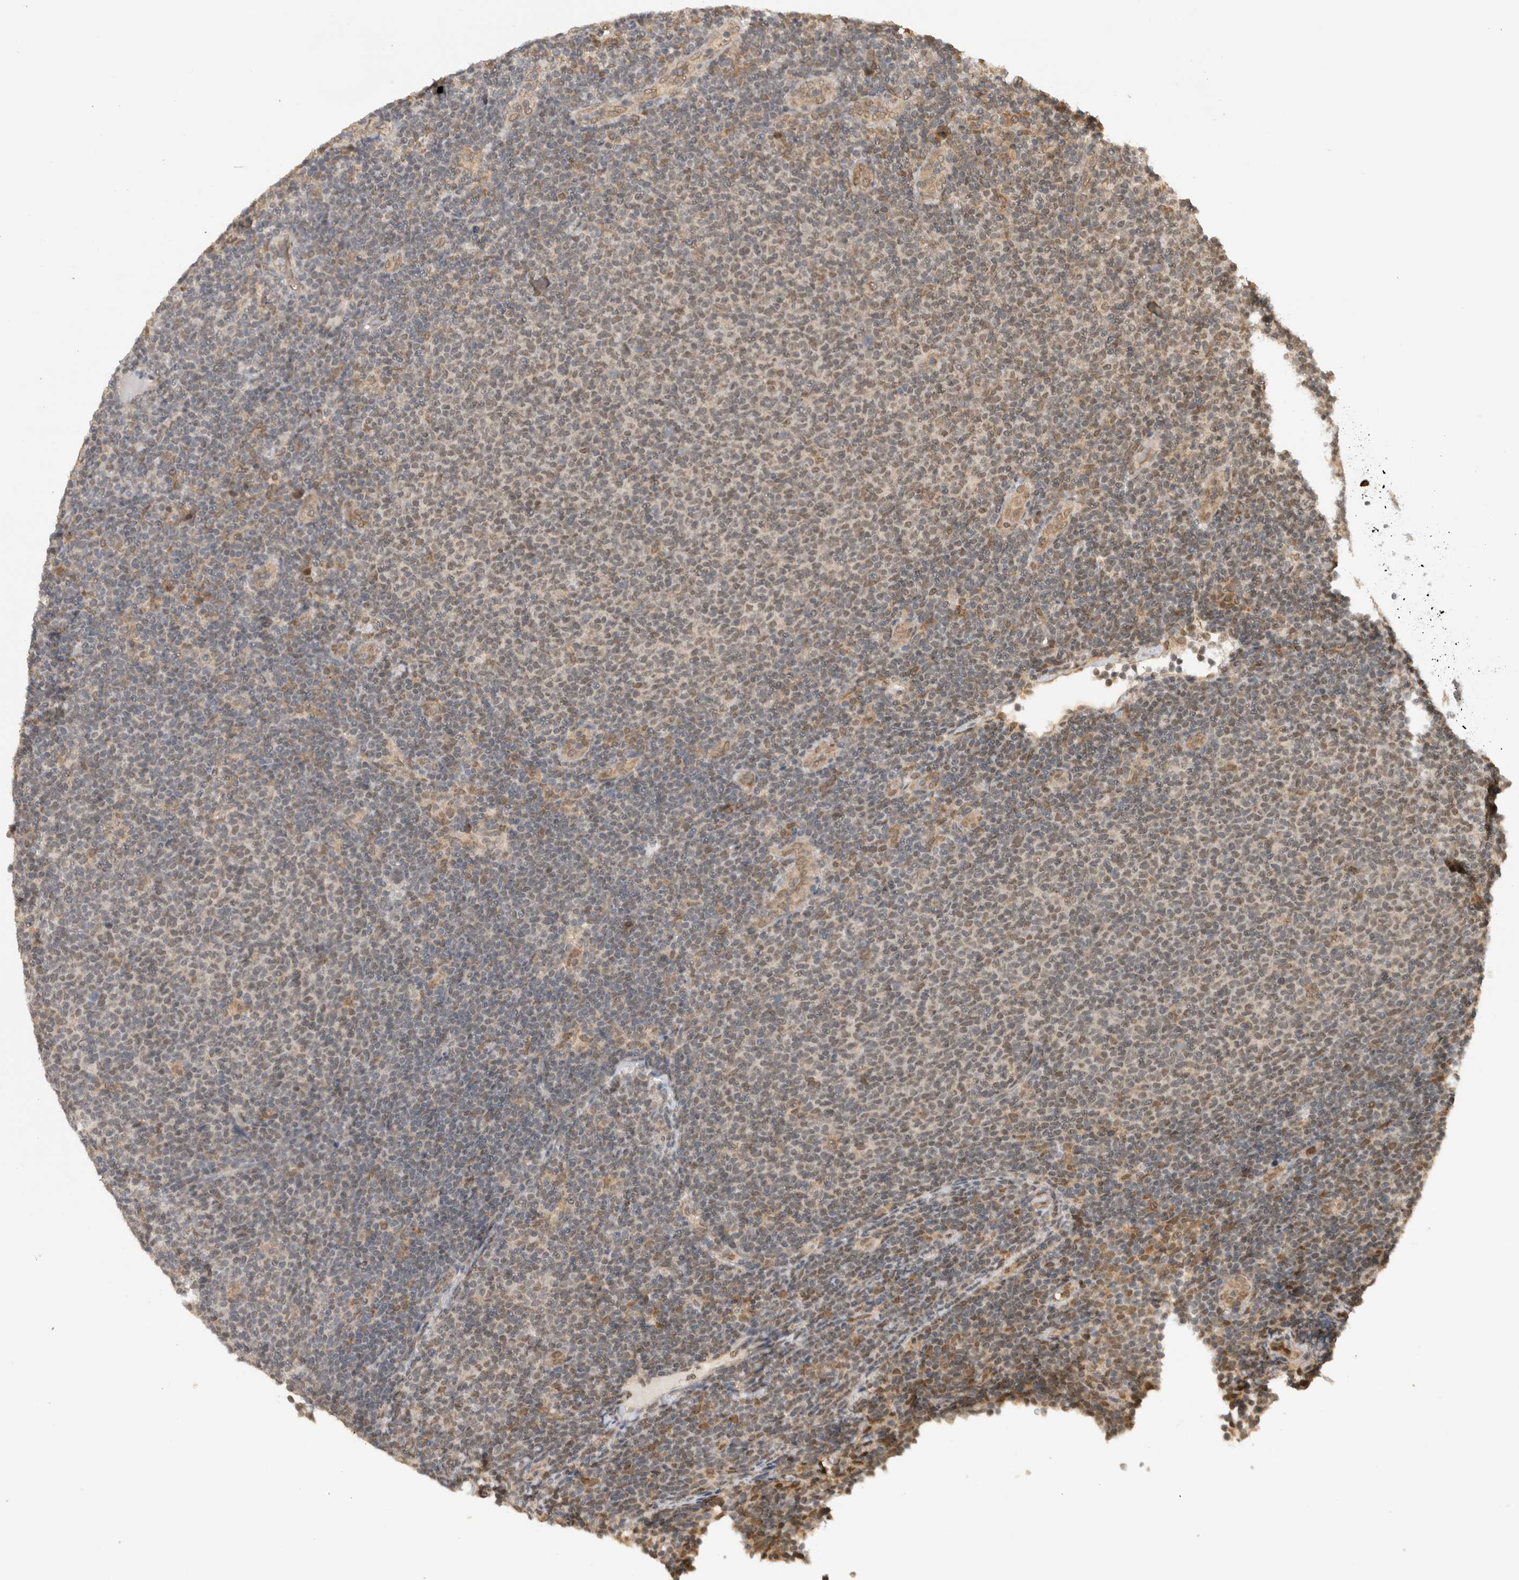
{"staining": {"intensity": "weak", "quantity": ">75%", "location": "nuclear"}, "tissue": "lymphoma", "cell_type": "Tumor cells", "image_type": "cancer", "snomed": [{"axis": "morphology", "description": "Malignant lymphoma, non-Hodgkin's type, Low grade"}, {"axis": "topography", "description": "Lymph node"}], "caption": "Protein analysis of lymphoma tissue reveals weak nuclear expression in approximately >75% of tumor cells. (Brightfield microscopy of DAB IHC at high magnification).", "gene": "C1orf21", "patient": {"sex": "male", "age": 66}}